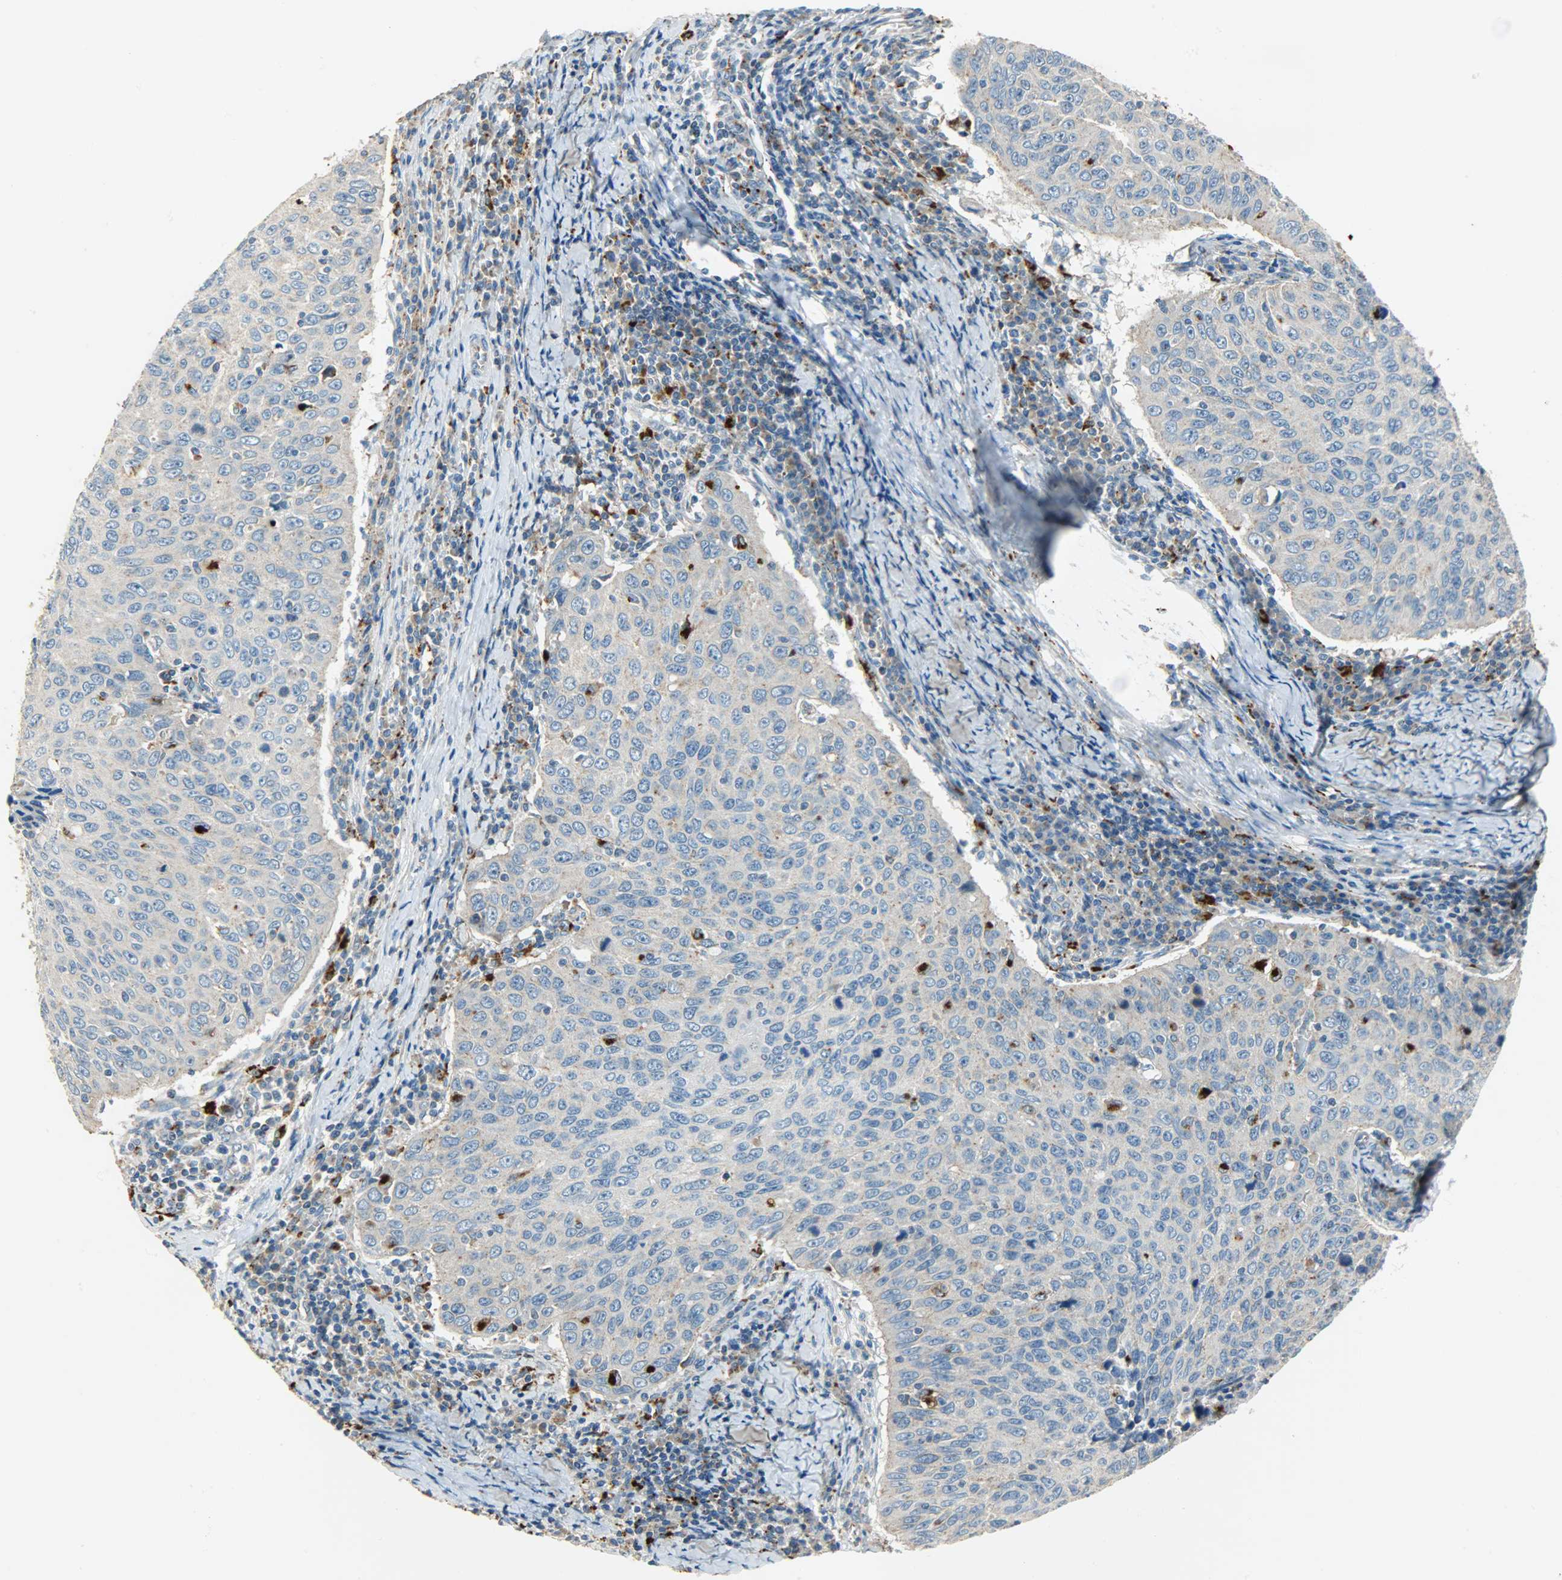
{"staining": {"intensity": "weak", "quantity": "<25%", "location": "cytoplasmic/membranous"}, "tissue": "cervical cancer", "cell_type": "Tumor cells", "image_type": "cancer", "snomed": [{"axis": "morphology", "description": "Squamous cell carcinoma, NOS"}, {"axis": "topography", "description": "Cervix"}], "caption": "Immunohistochemical staining of cervical squamous cell carcinoma reveals no significant expression in tumor cells.", "gene": "ASAH1", "patient": {"sex": "female", "age": 53}}